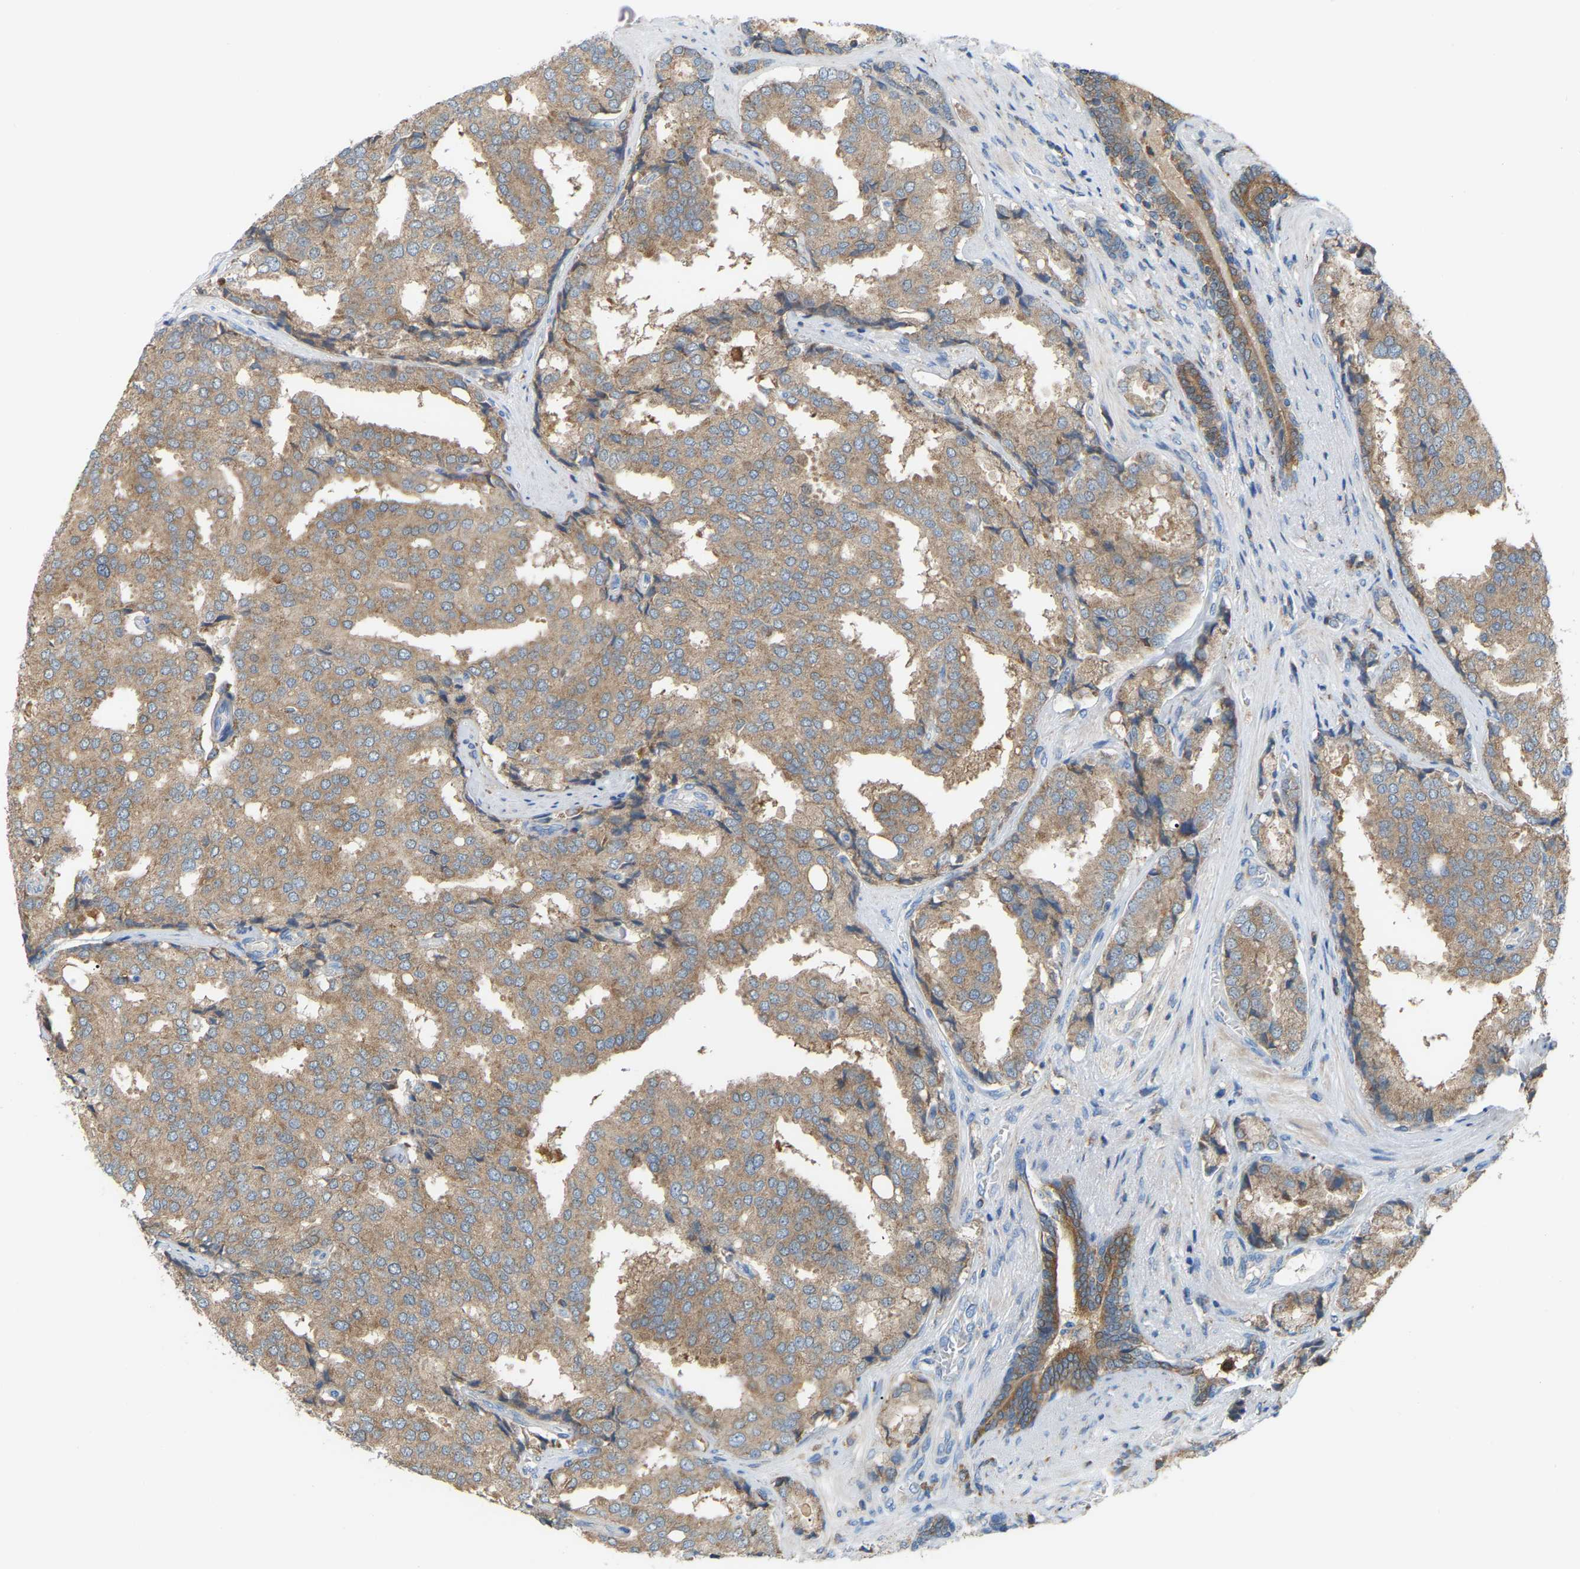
{"staining": {"intensity": "moderate", "quantity": ">75%", "location": "cytoplasmic/membranous"}, "tissue": "prostate cancer", "cell_type": "Tumor cells", "image_type": "cancer", "snomed": [{"axis": "morphology", "description": "Adenocarcinoma, High grade"}, {"axis": "topography", "description": "Prostate"}], "caption": "Protein analysis of prostate cancer tissue displays moderate cytoplasmic/membranous positivity in about >75% of tumor cells. (brown staining indicates protein expression, while blue staining denotes nuclei).", "gene": "CROT", "patient": {"sex": "male", "age": 50}}